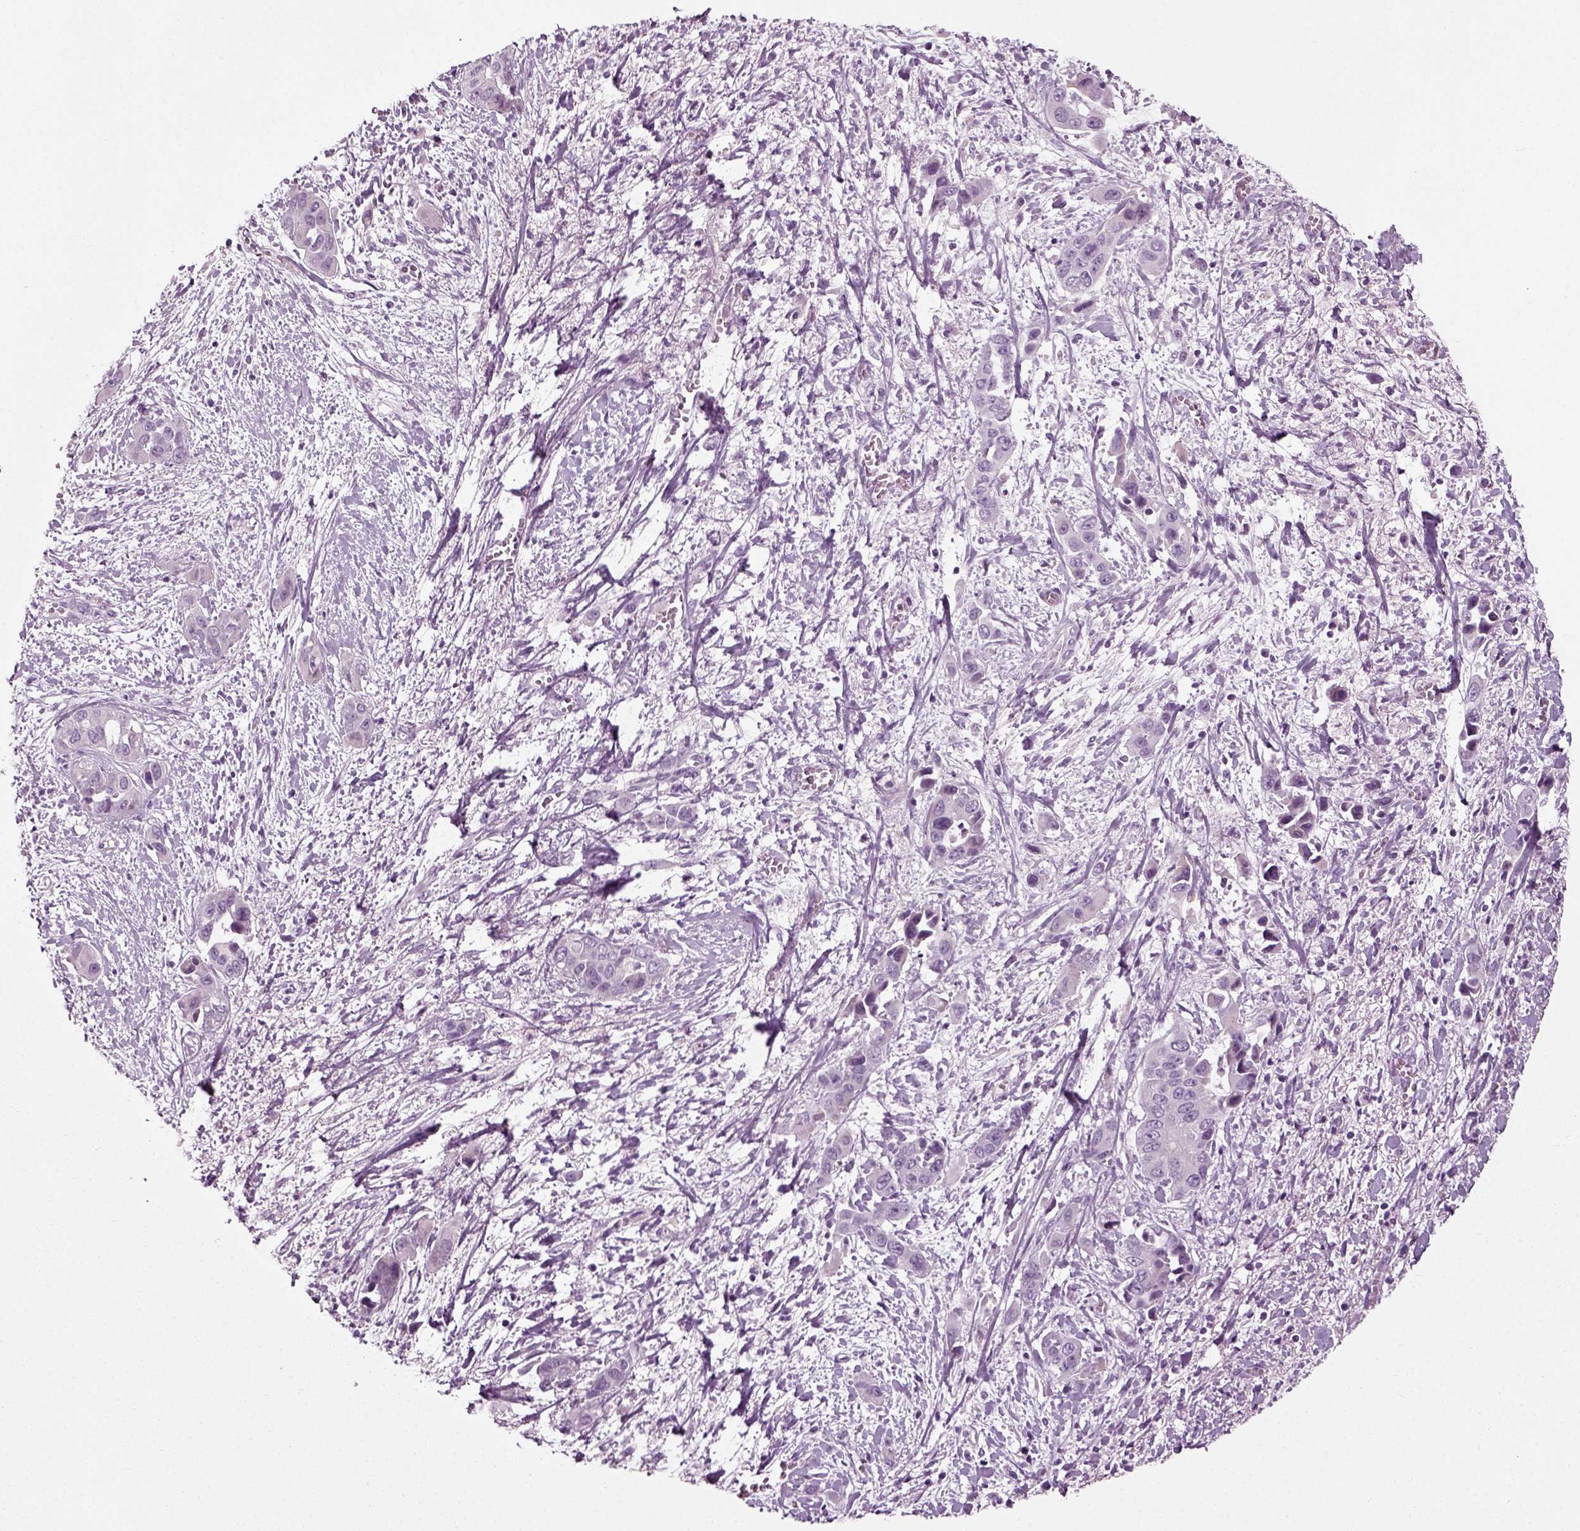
{"staining": {"intensity": "negative", "quantity": "none", "location": "none"}, "tissue": "liver cancer", "cell_type": "Tumor cells", "image_type": "cancer", "snomed": [{"axis": "morphology", "description": "Cholangiocarcinoma"}, {"axis": "topography", "description": "Liver"}], "caption": "Immunohistochemical staining of liver cholangiocarcinoma demonstrates no significant expression in tumor cells.", "gene": "SCG5", "patient": {"sex": "female", "age": 52}}